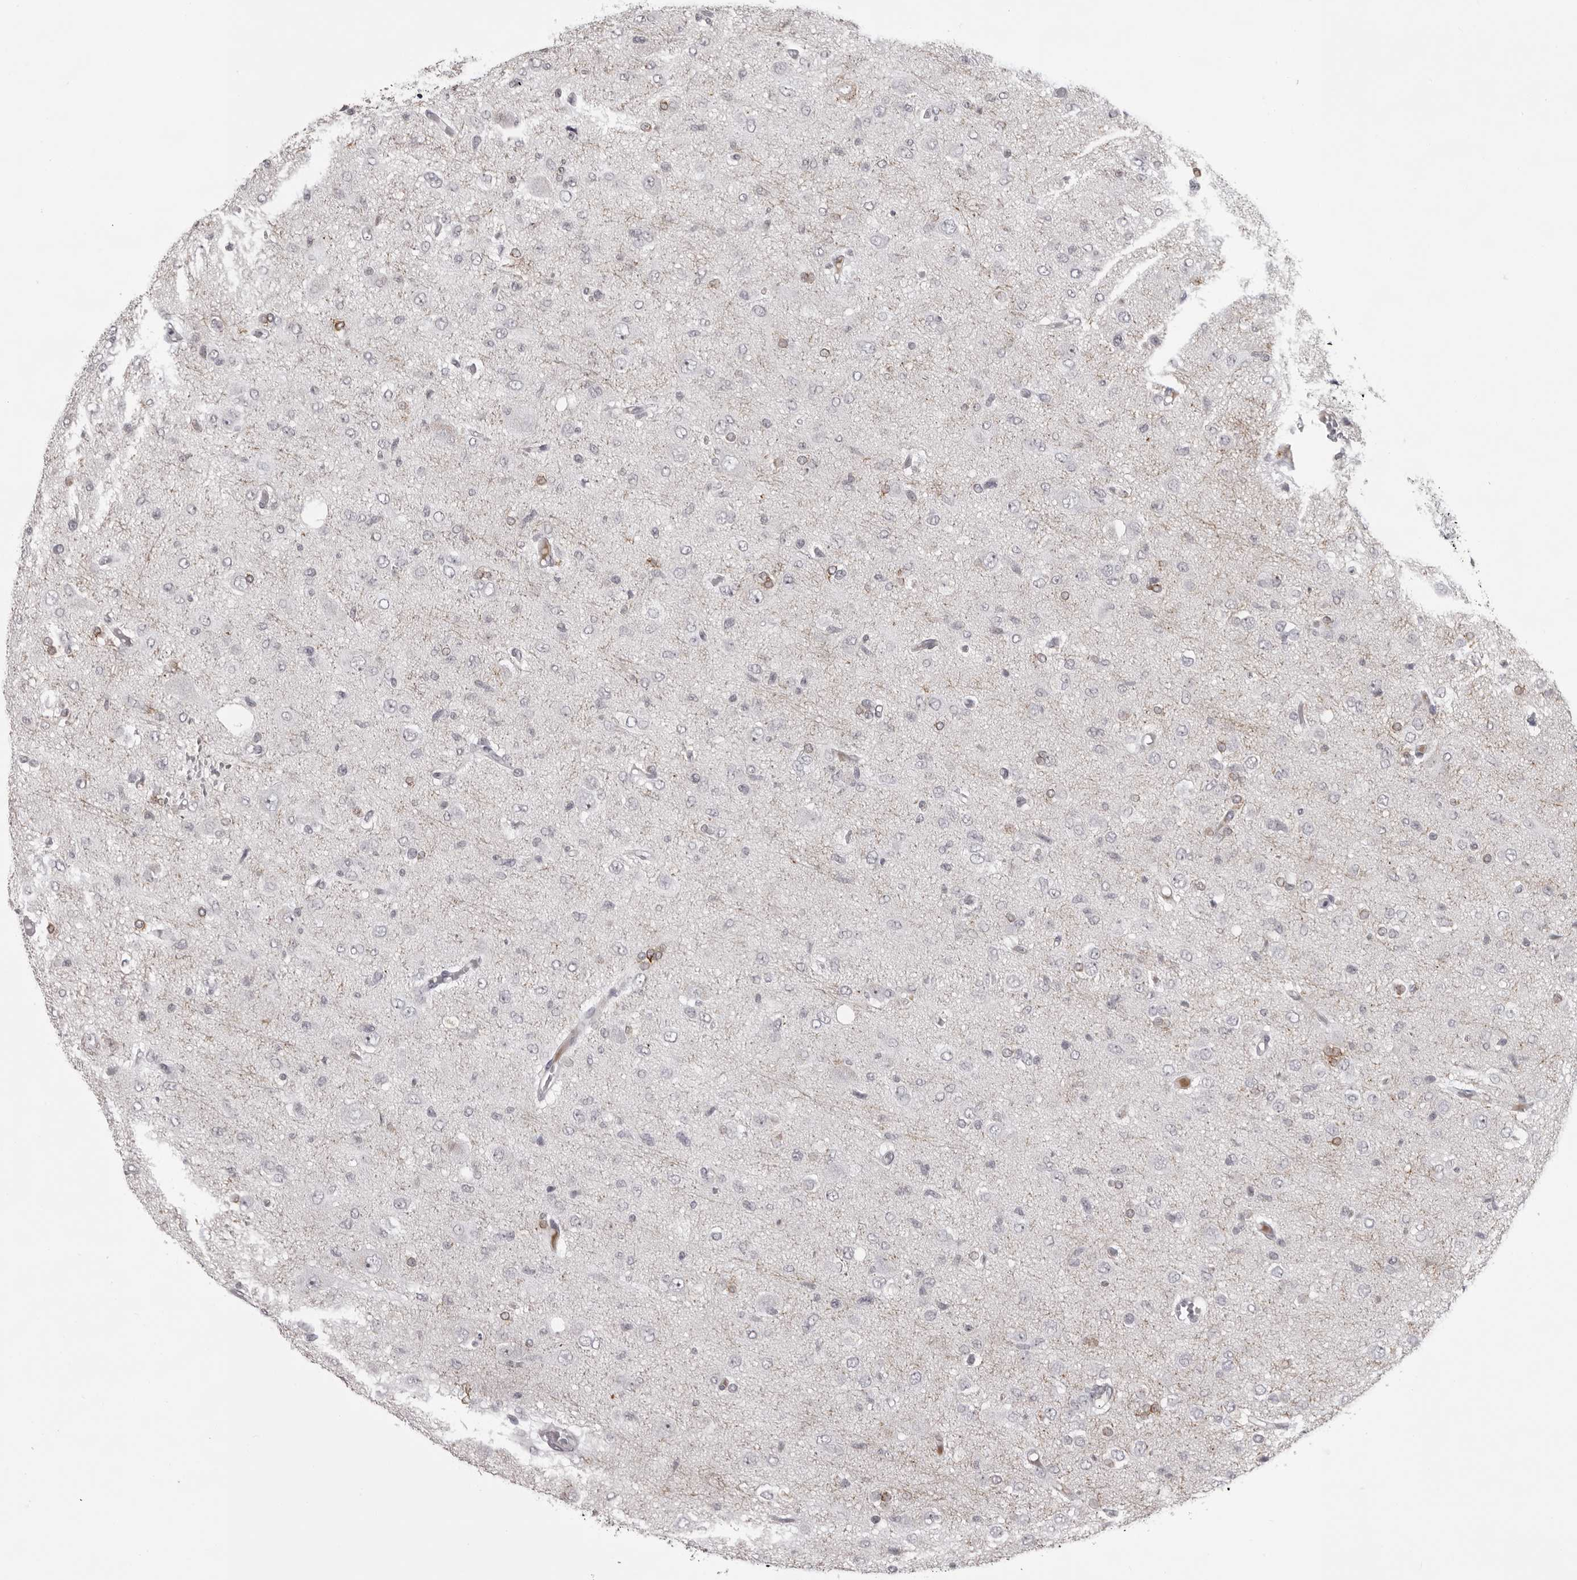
{"staining": {"intensity": "negative", "quantity": "none", "location": "none"}, "tissue": "glioma", "cell_type": "Tumor cells", "image_type": "cancer", "snomed": [{"axis": "morphology", "description": "Glioma, malignant, High grade"}, {"axis": "topography", "description": "Brain"}], "caption": "IHC of human malignant high-grade glioma exhibits no staining in tumor cells. (IHC, brightfield microscopy, high magnification).", "gene": "NUDT18", "patient": {"sex": "female", "age": 59}}